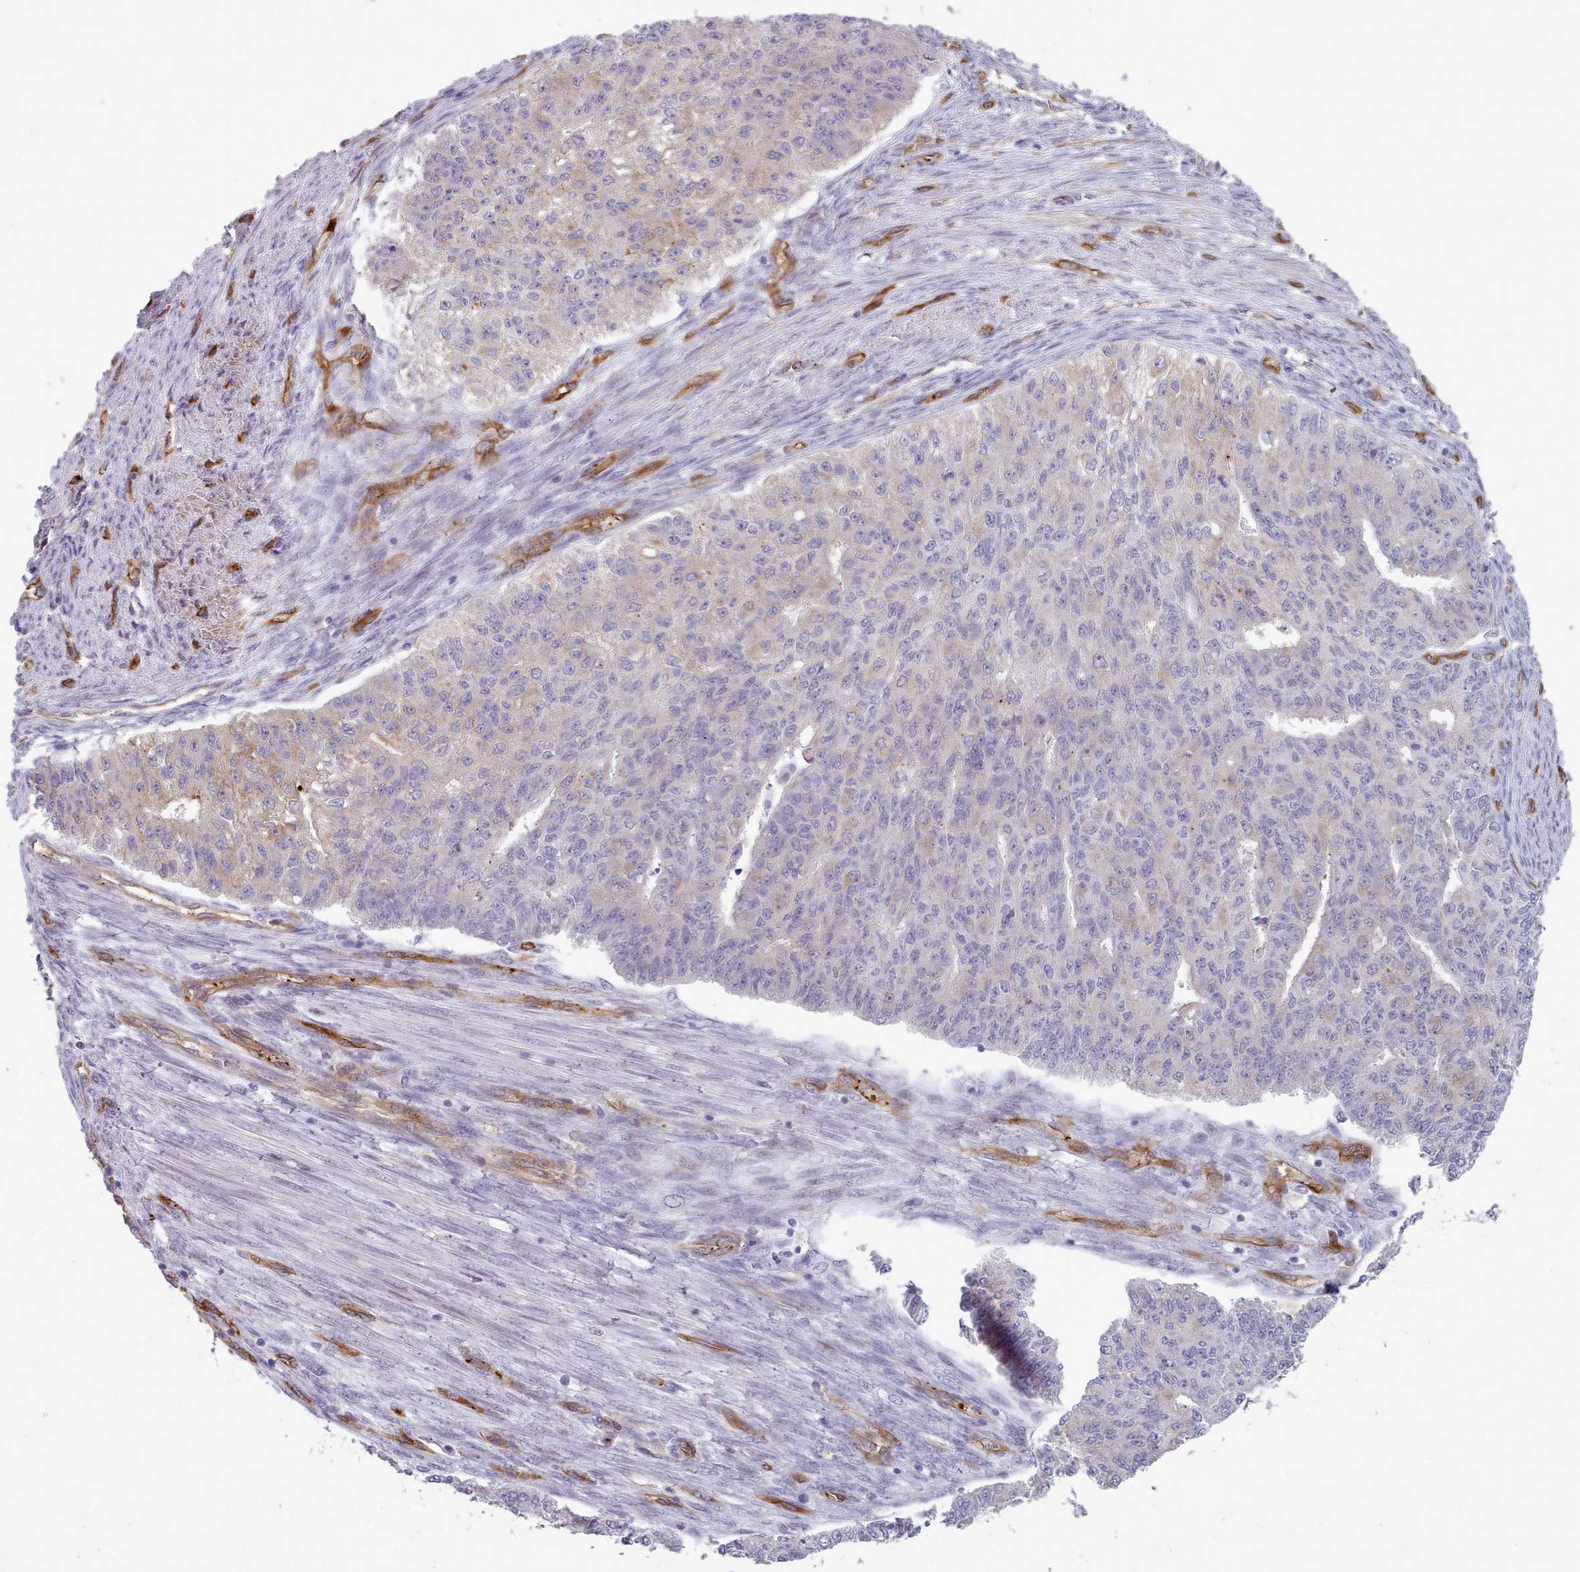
{"staining": {"intensity": "weak", "quantity": "<25%", "location": "cytoplasmic/membranous"}, "tissue": "endometrial cancer", "cell_type": "Tumor cells", "image_type": "cancer", "snomed": [{"axis": "morphology", "description": "Adenocarcinoma, NOS"}, {"axis": "topography", "description": "Endometrium"}], "caption": "DAB immunohistochemical staining of adenocarcinoma (endometrial) demonstrates no significant expression in tumor cells.", "gene": "CD300LF", "patient": {"sex": "female", "age": 32}}